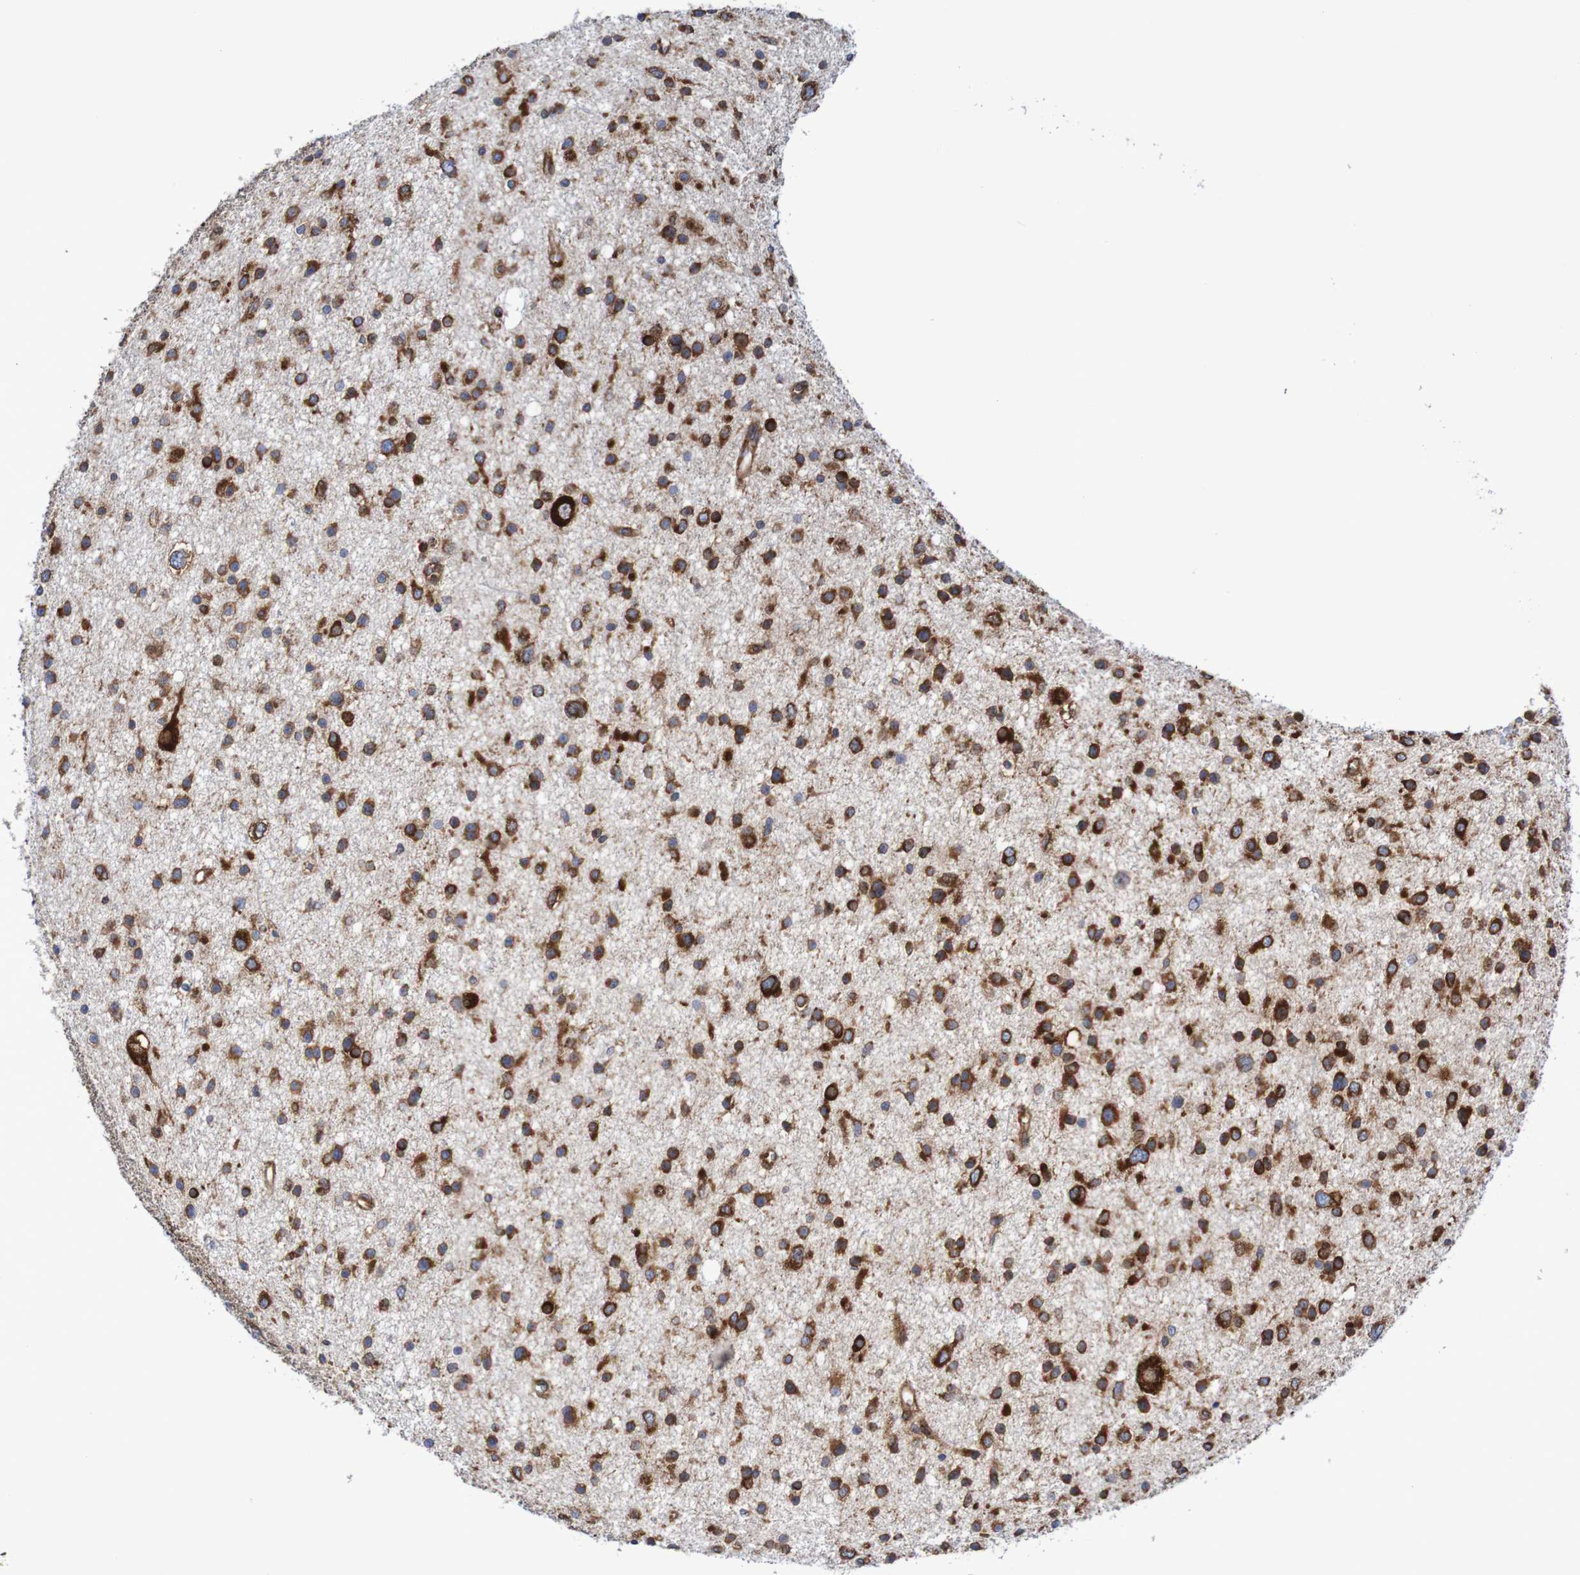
{"staining": {"intensity": "strong", "quantity": ">75%", "location": "cytoplasmic/membranous"}, "tissue": "glioma", "cell_type": "Tumor cells", "image_type": "cancer", "snomed": [{"axis": "morphology", "description": "Glioma, malignant, Low grade"}, {"axis": "topography", "description": "Brain"}], "caption": "Tumor cells show high levels of strong cytoplasmic/membranous expression in about >75% of cells in glioma.", "gene": "FXR2", "patient": {"sex": "female", "age": 37}}